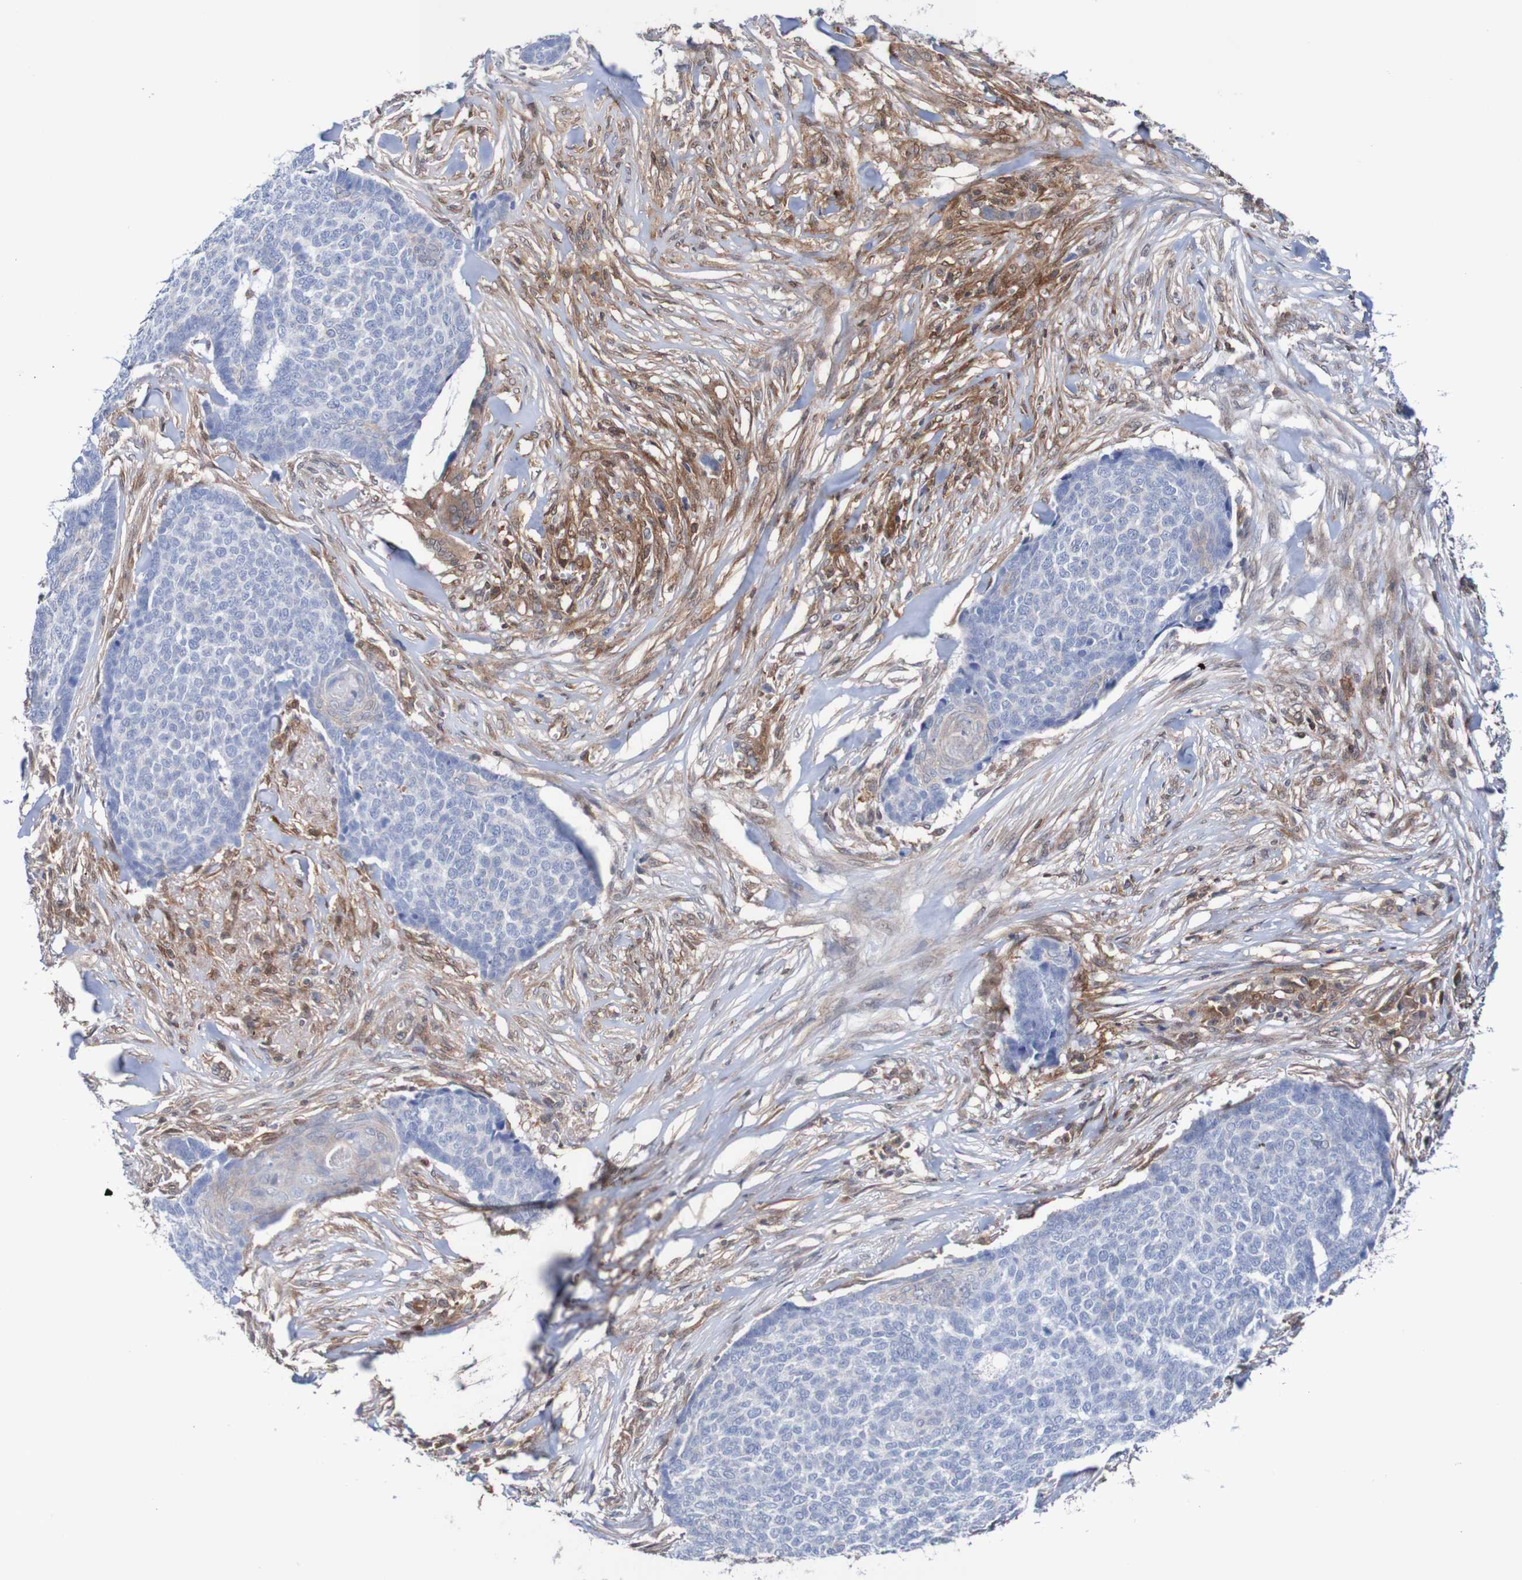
{"staining": {"intensity": "negative", "quantity": "none", "location": "none"}, "tissue": "skin cancer", "cell_type": "Tumor cells", "image_type": "cancer", "snomed": [{"axis": "morphology", "description": "Basal cell carcinoma"}, {"axis": "topography", "description": "Skin"}], "caption": "This is a micrograph of immunohistochemistry staining of skin cancer (basal cell carcinoma), which shows no expression in tumor cells.", "gene": "RIGI", "patient": {"sex": "male", "age": 84}}